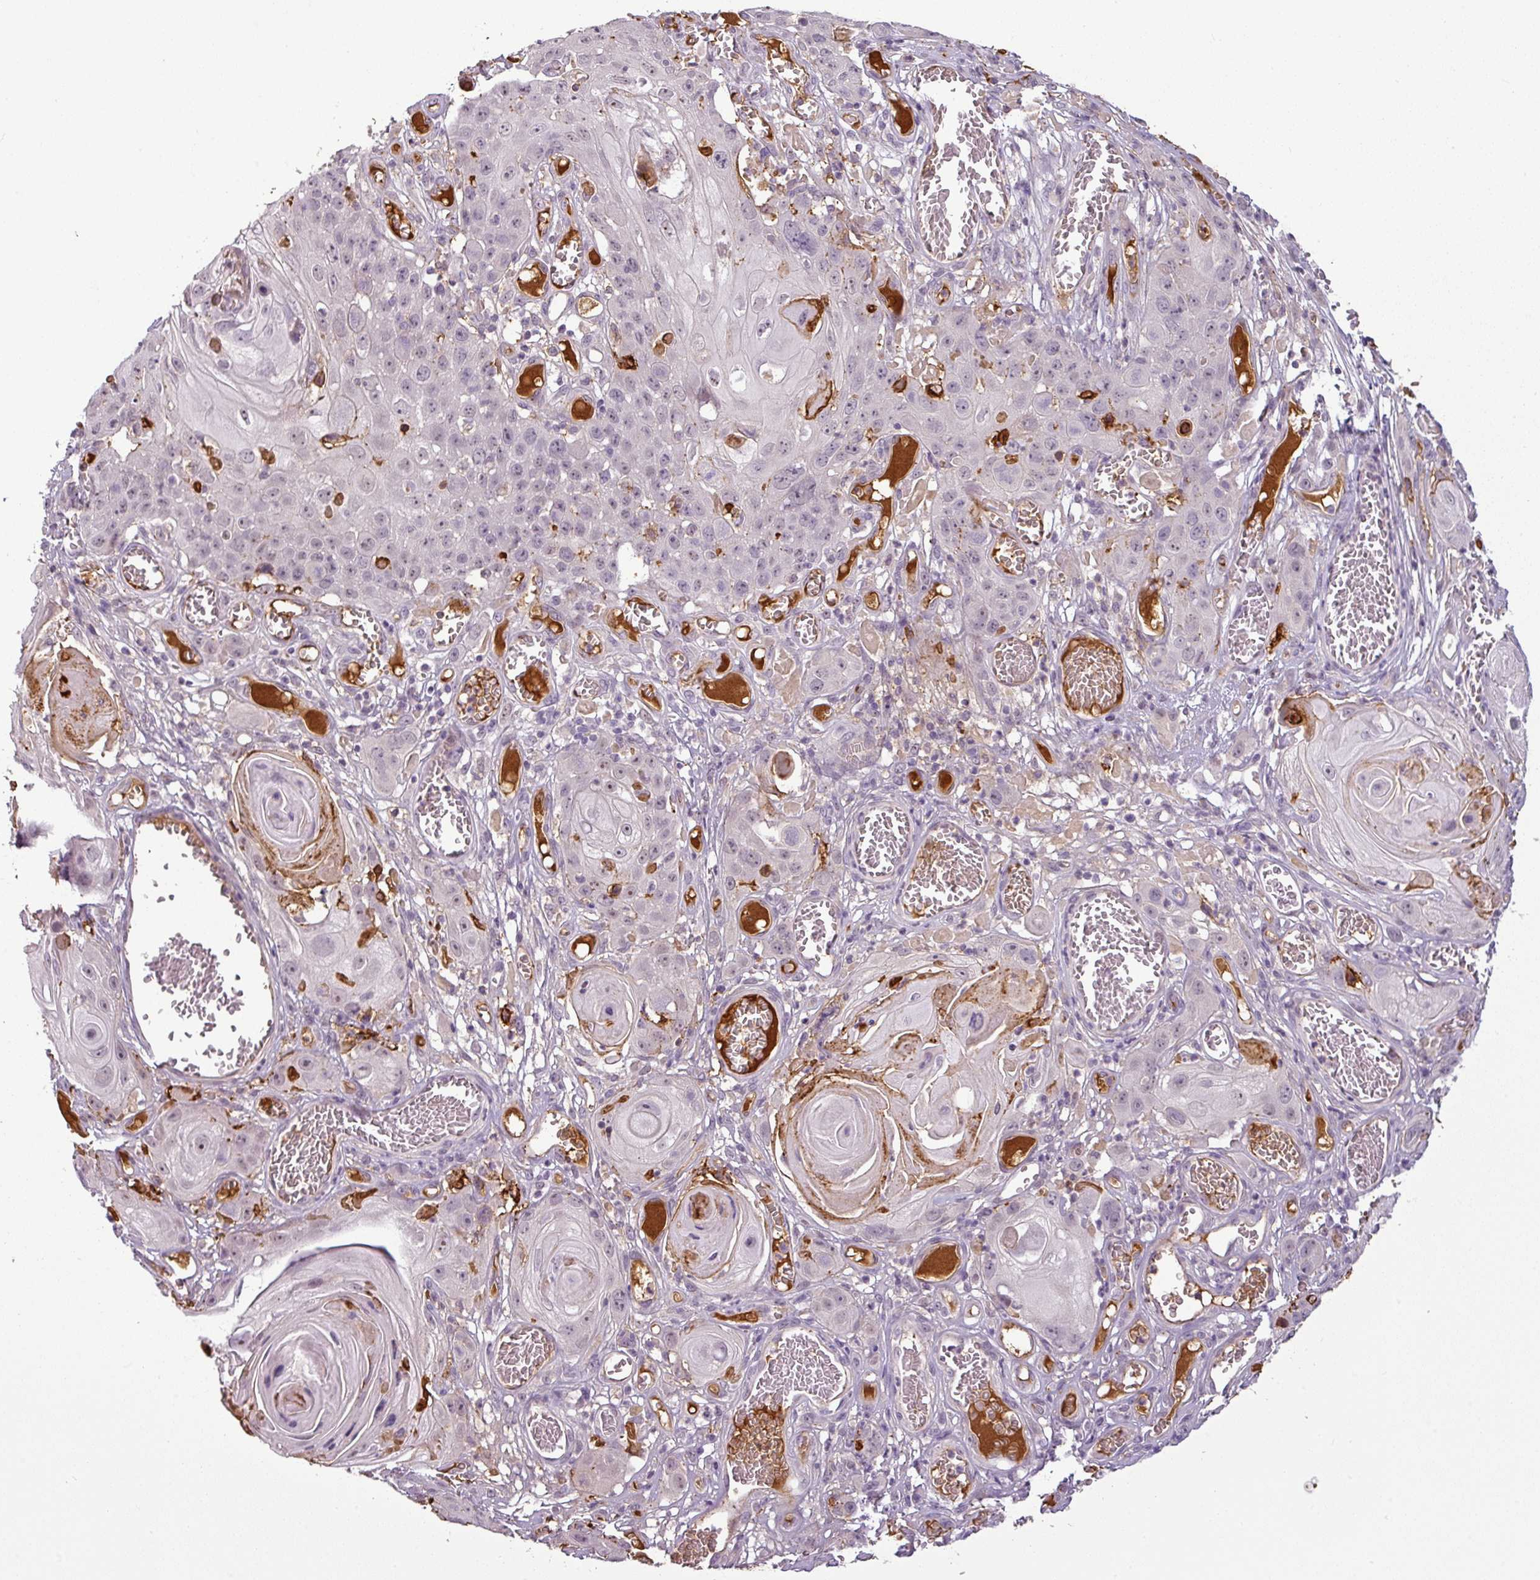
{"staining": {"intensity": "negative", "quantity": "none", "location": "none"}, "tissue": "skin cancer", "cell_type": "Tumor cells", "image_type": "cancer", "snomed": [{"axis": "morphology", "description": "Squamous cell carcinoma, NOS"}, {"axis": "topography", "description": "Skin"}], "caption": "IHC photomicrograph of neoplastic tissue: human squamous cell carcinoma (skin) stained with DAB shows no significant protein positivity in tumor cells.", "gene": "APOC1", "patient": {"sex": "male", "age": 55}}